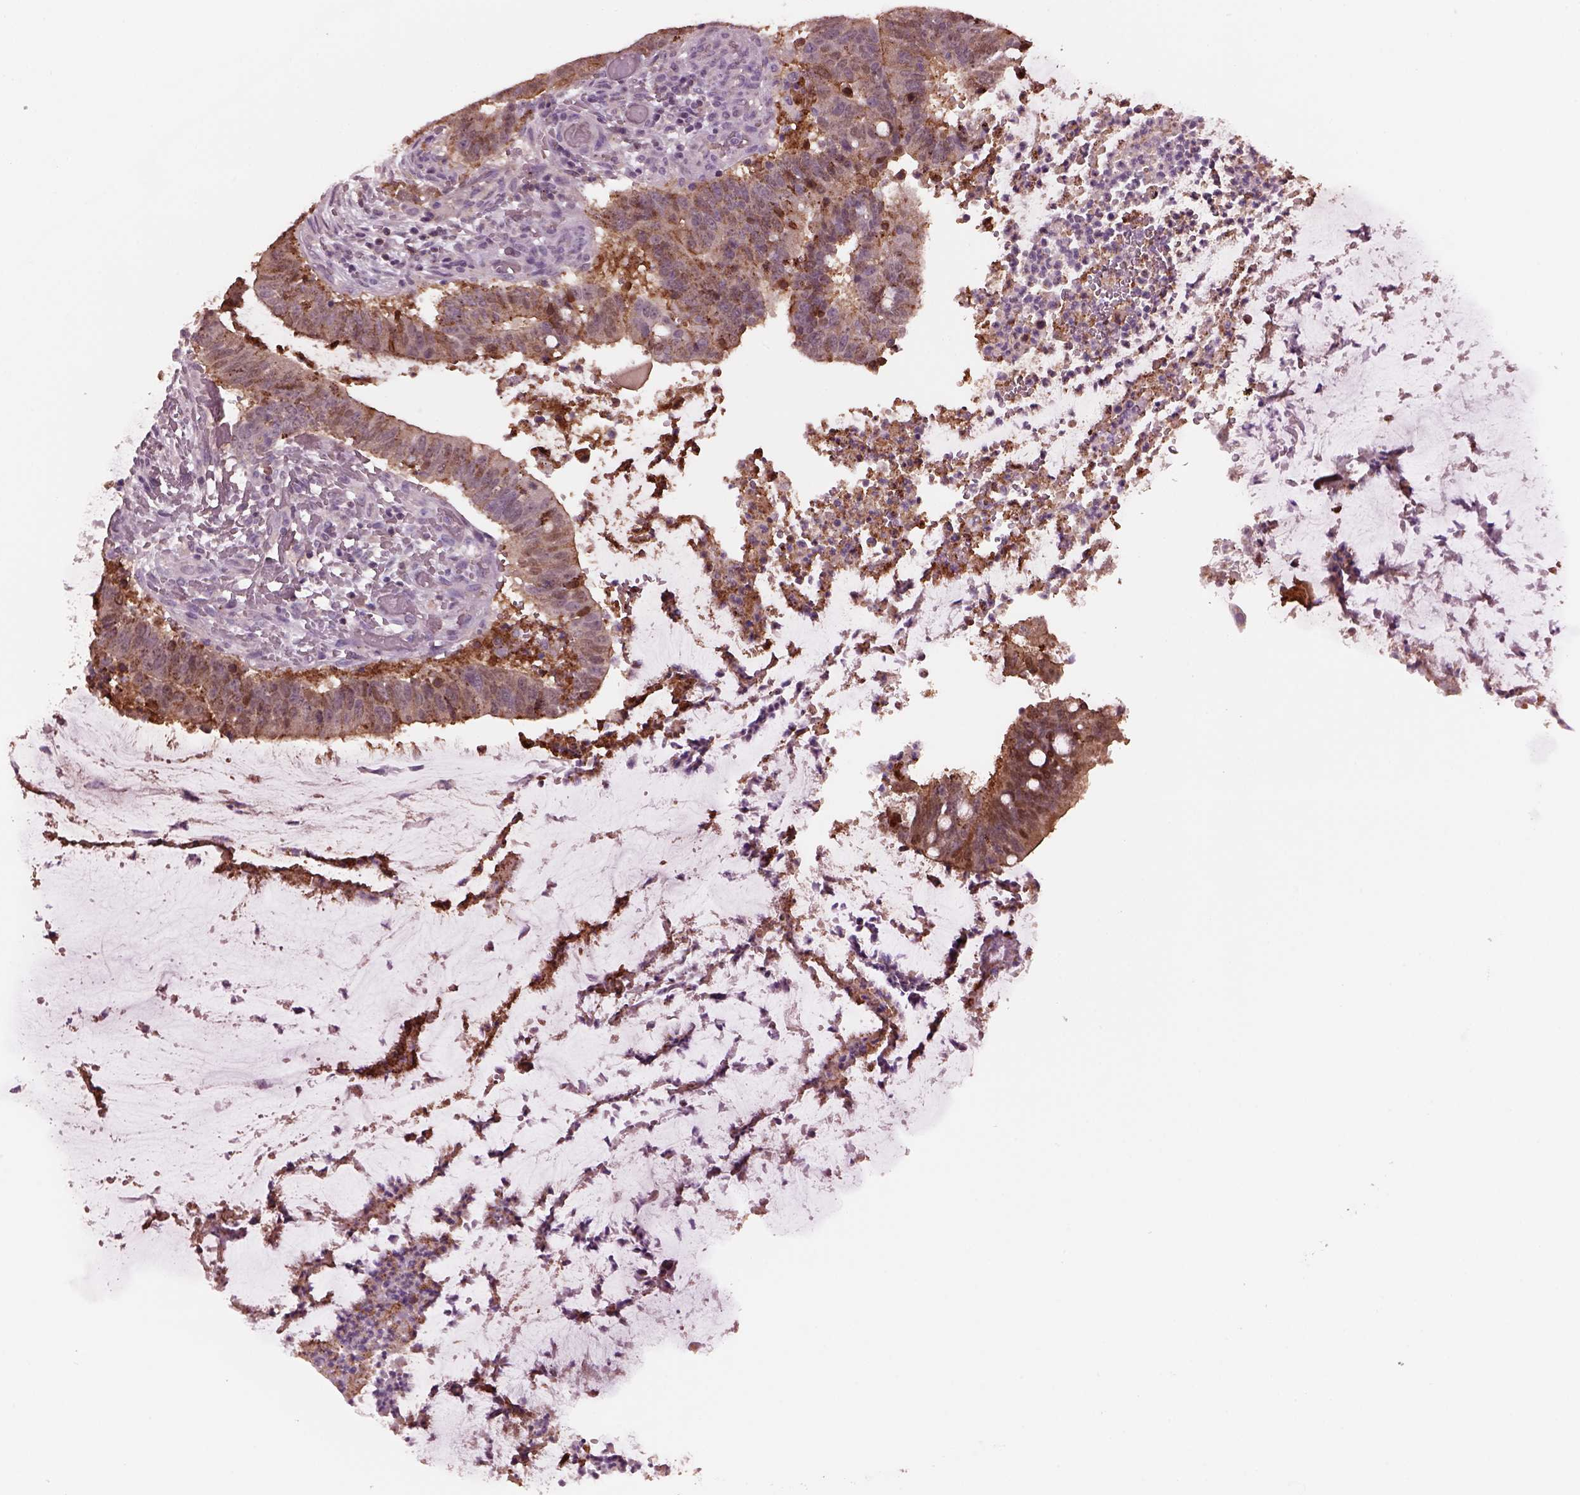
{"staining": {"intensity": "moderate", "quantity": "<25%", "location": "cytoplasmic/membranous"}, "tissue": "colorectal cancer", "cell_type": "Tumor cells", "image_type": "cancer", "snomed": [{"axis": "morphology", "description": "Adenocarcinoma, NOS"}, {"axis": "topography", "description": "Colon"}], "caption": "Immunohistochemical staining of colorectal adenocarcinoma reveals moderate cytoplasmic/membranous protein staining in approximately <25% of tumor cells.", "gene": "SRI", "patient": {"sex": "female", "age": 43}}